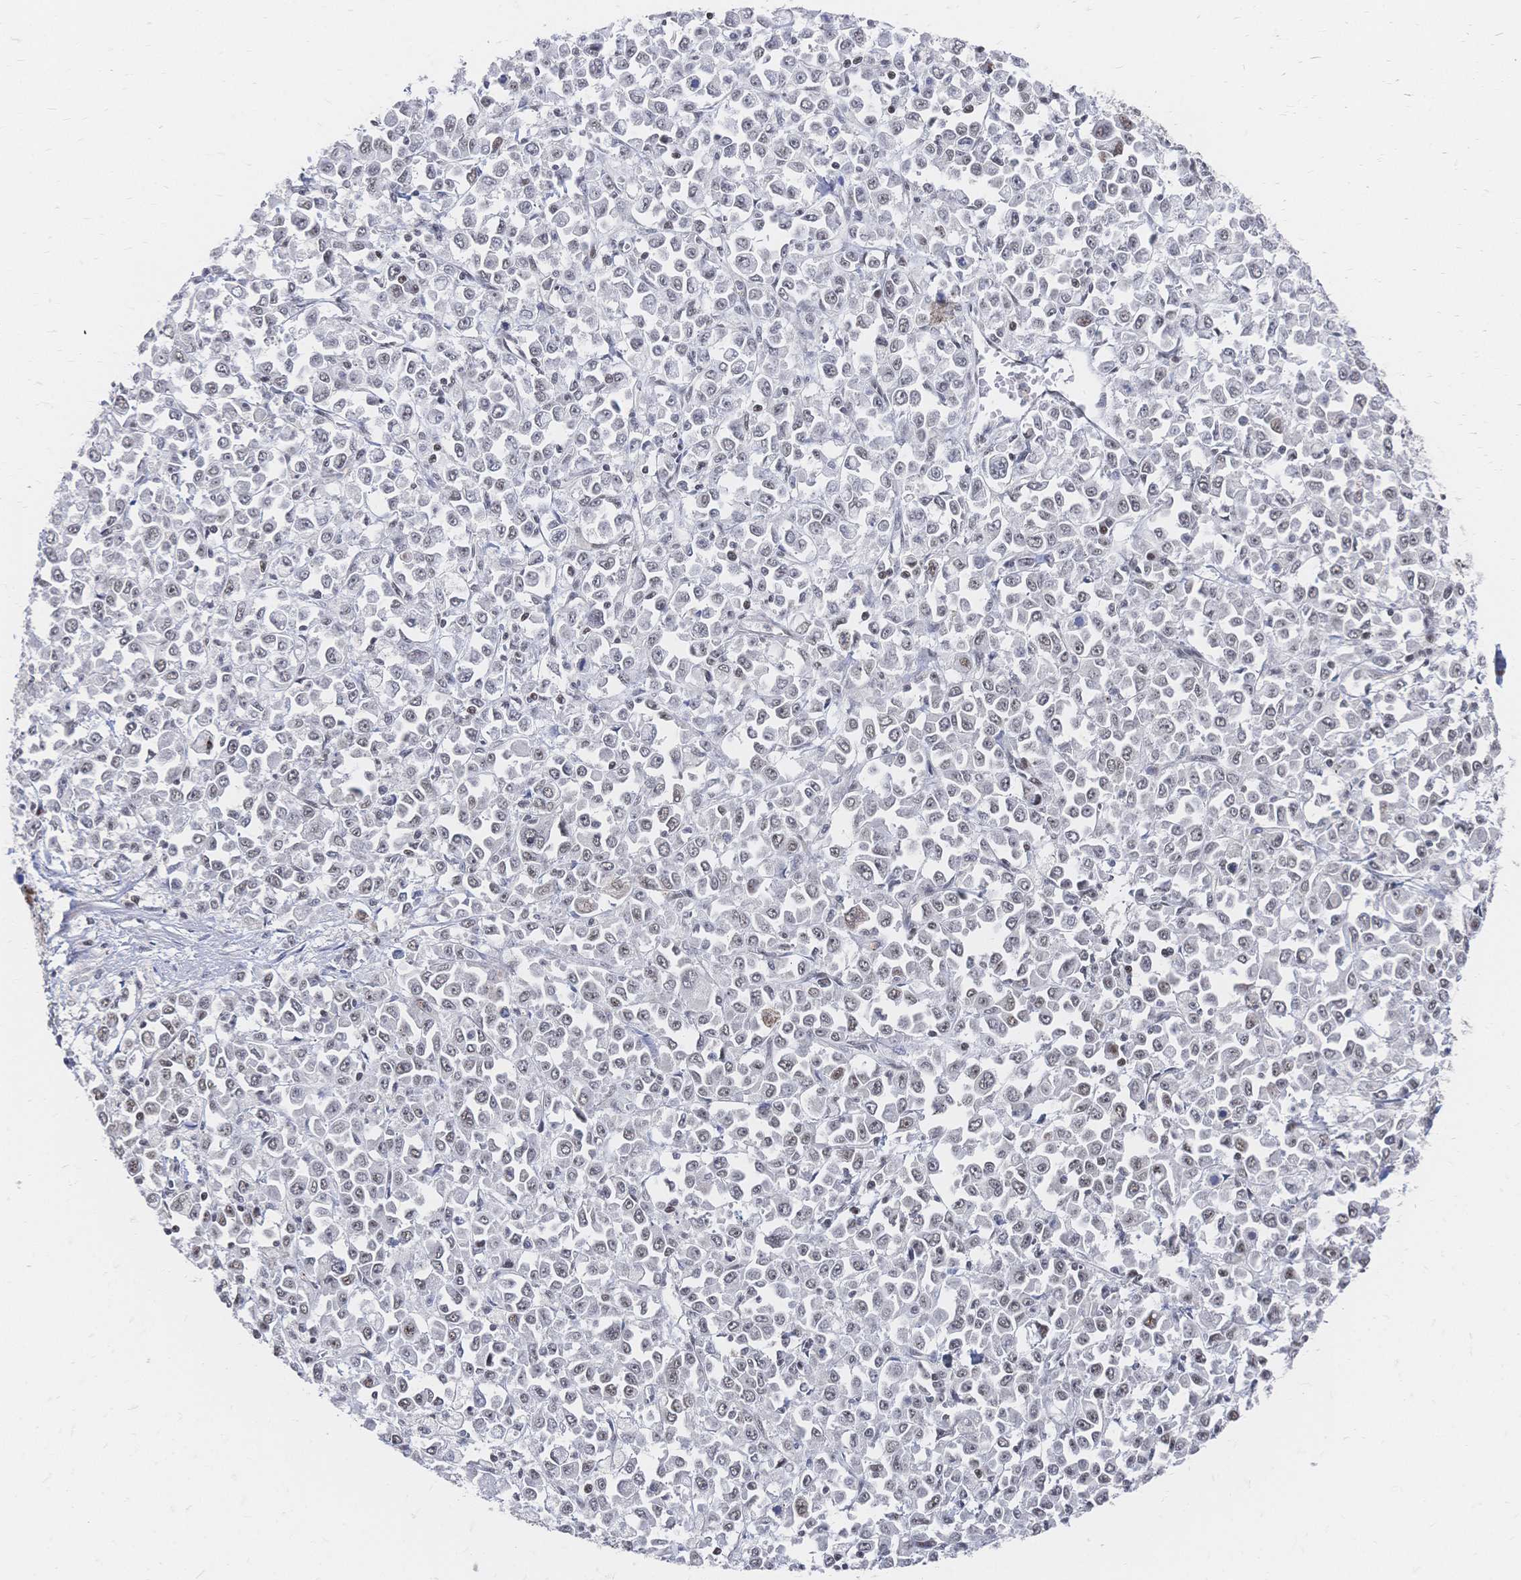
{"staining": {"intensity": "weak", "quantity": "25%-75%", "location": "nuclear"}, "tissue": "stomach cancer", "cell_type": "Tumor cells", "image_type": "cancer", "snomed": [{"axis": "morphology", "description": "Adenocarcinoma, NOS"}, {"axis": "topography", "description": "Stomach, upper"}], "caption": "DAB immunohistochemical staining of stomach cancer (adenocarcinoma) demonstrates weak nuclear protein positivity in approximately 25%-75% of tumor cells.", "gene": "NELFA", "patient": {"sex": "male", "age": 70}}